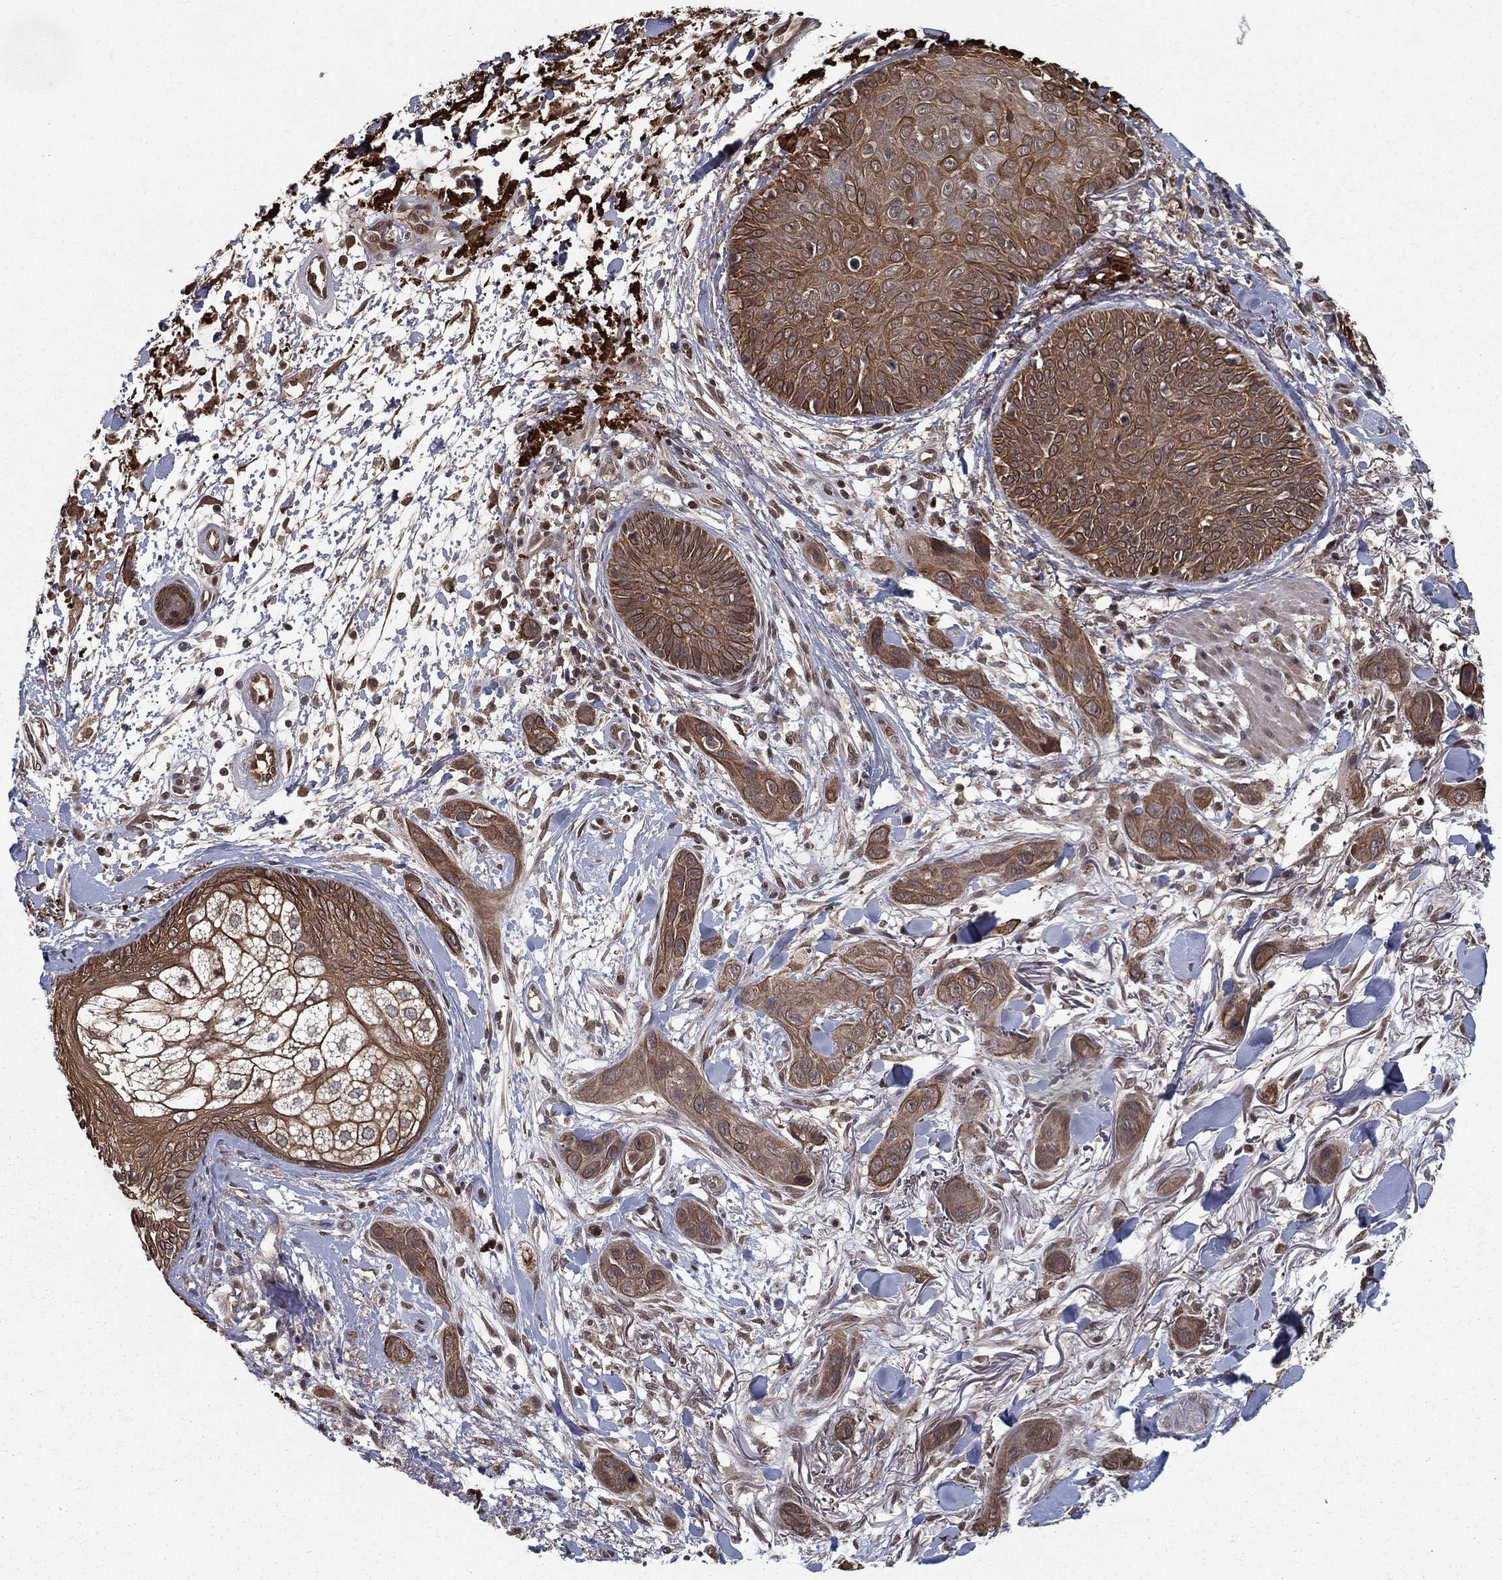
{"staining": {"intensity": "moderate", "quantity": ">75%", "location": "cytoplasmic/membranous"}, "tissue": "skin cancer", "cell_type": "Tumor cells", "image_type": "cancer", "snomed": [{"axis": "morphology", "description": "Squamous cell carcinoma, NOS"}, {"axis": "topography", "description": "Skin"}], "caption": "This is an image of immunohistochemistry staining of skin cancer, which shows moderate expression in the cytoplasmic/membranous of tumor cells.", "gene": "SLC6A6", "patient": {"sex": "male", "age": 78}}